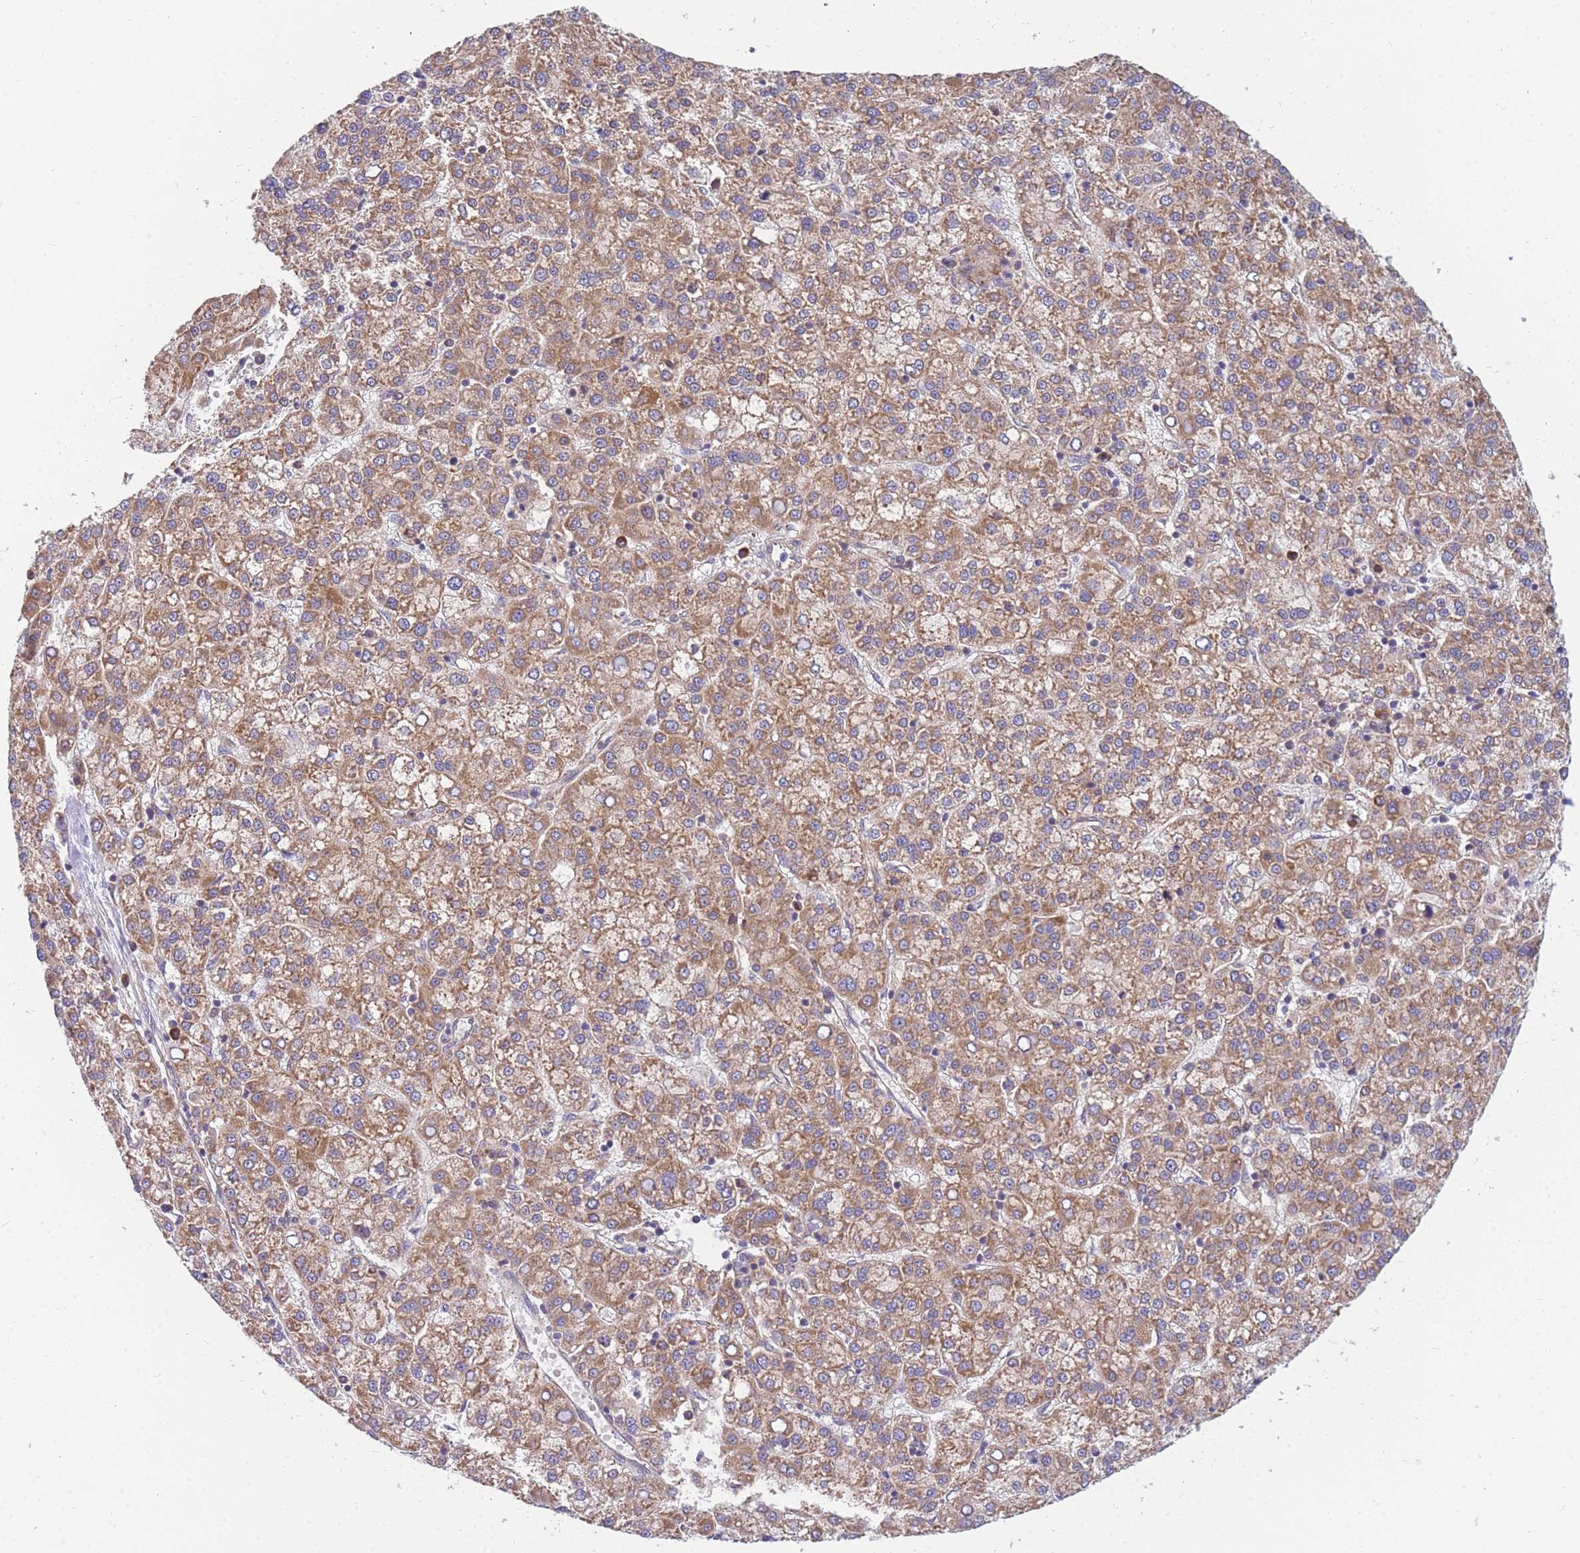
{"staining": {"intensity": "moderate", "quantity": ">75%", "location": "cytoplasmic/membranous"}, "tissue": "liver cancer", "cell_type": "Tumor cells", "image_type": "cancer", "snomed": [{"axis": "morphology", "description": "Carcinoma, Hepatocellular, NOS"}, {"axis": "topography", "description": "Liver"}], "caption": "Immunohistochemistry image of neoplastic tissue: human hepatocellular carcinoma (liver) stained using immunohistochemistry reveals medium levels of moderate protein expression localized specifically in the cytoplasmic/membranous of tumor cells, appearing as a cytoplasmic/membranous brown color.", "gene": "MRPL23", "patient": {"sex": "female", "age": 58}}